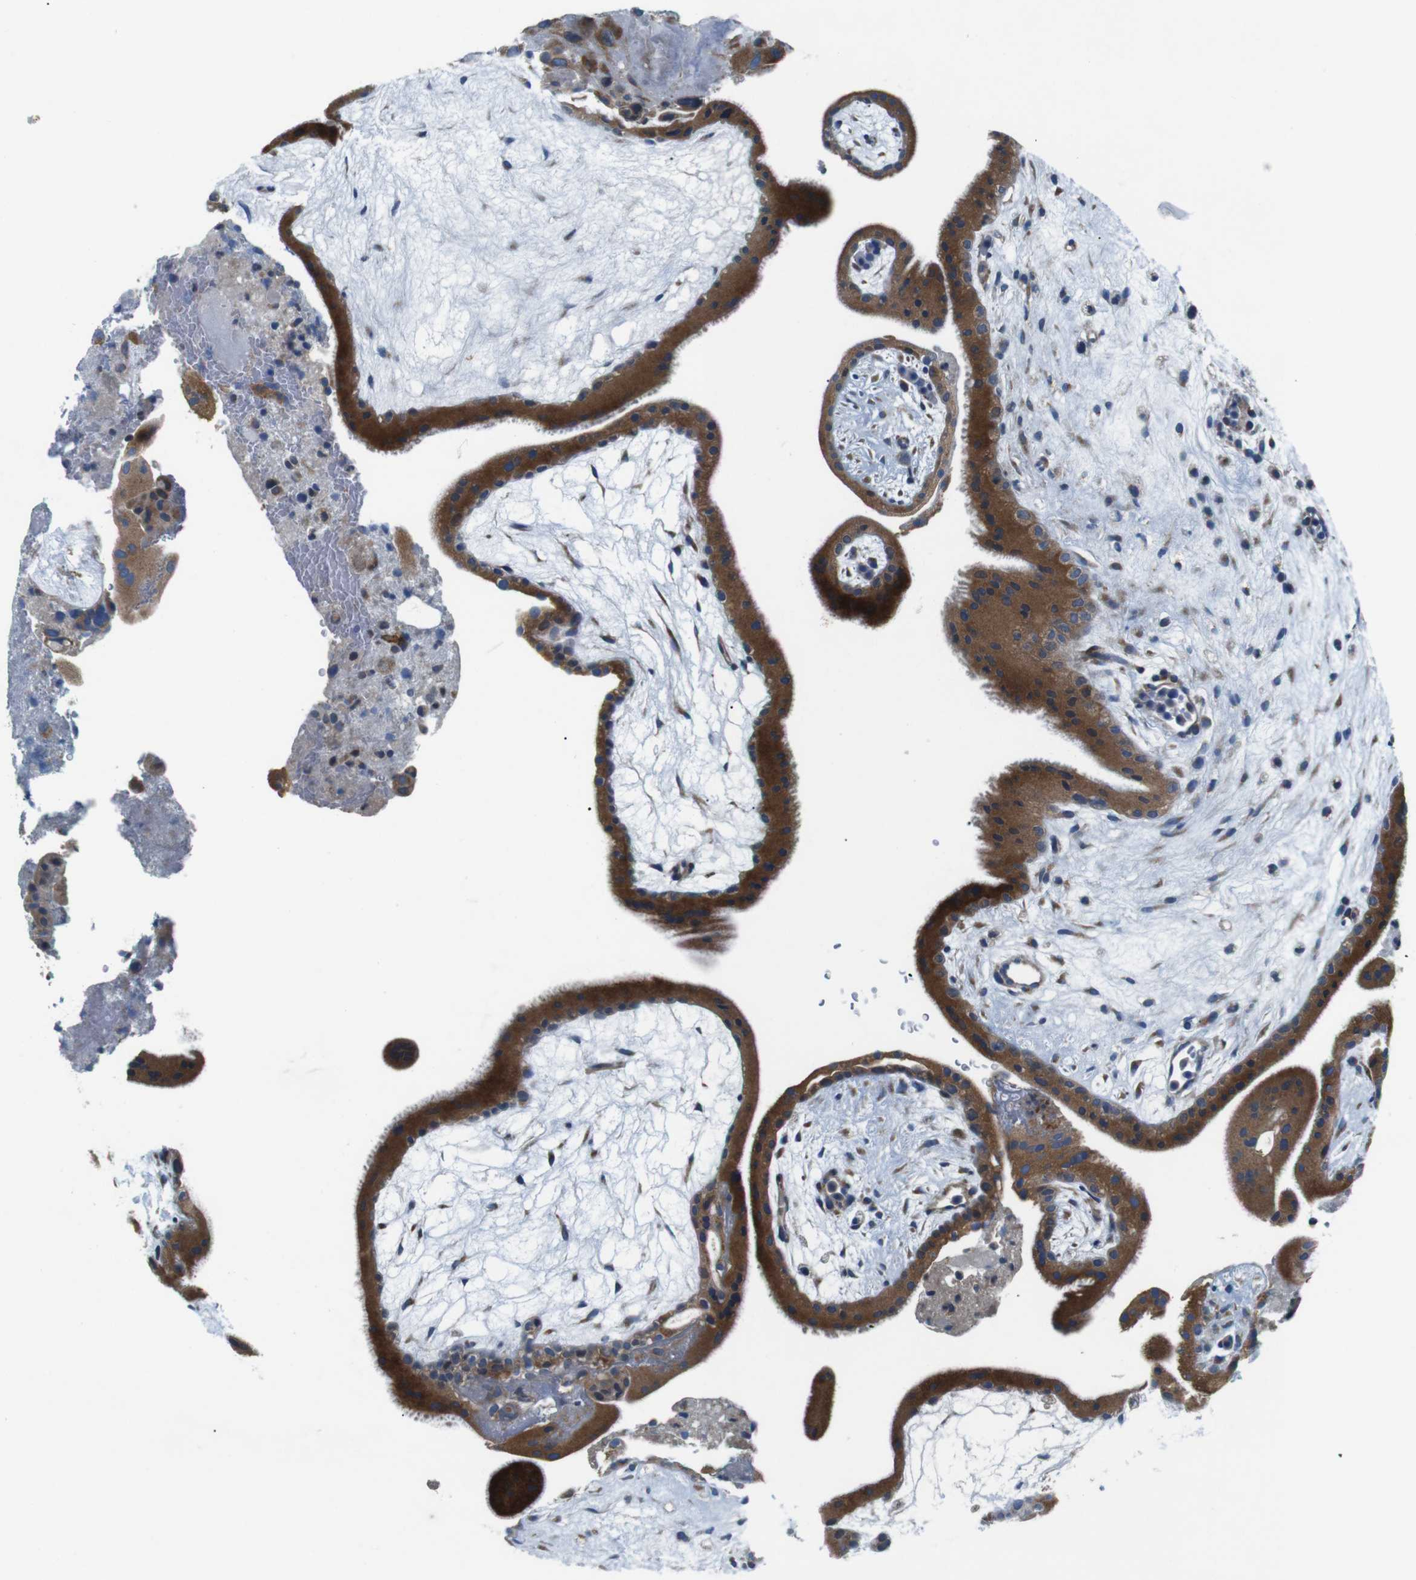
{"staining": {"intensity": "moderate", "quantity": ">75%", "location": "cytoplasmic/membranous"}, "tissue": "placenta", "cell_type": "Decidual cells", "image_type": "normal", "snomed": [{"axis": "morphology", "description": "Normal tissue, NOS"}, {"axis": "topography", "description": "Placenta"}], "caption": "The photomicrograph reveals staining of unremarkable placenta, revealing moderate cytoplasmic/membranous protein staining (brown color) within decidual cells. (IHC, brightfield microscopy, high magnification).", "gene": "JAK1", "patient": {"sex": "female", "age": 19}}